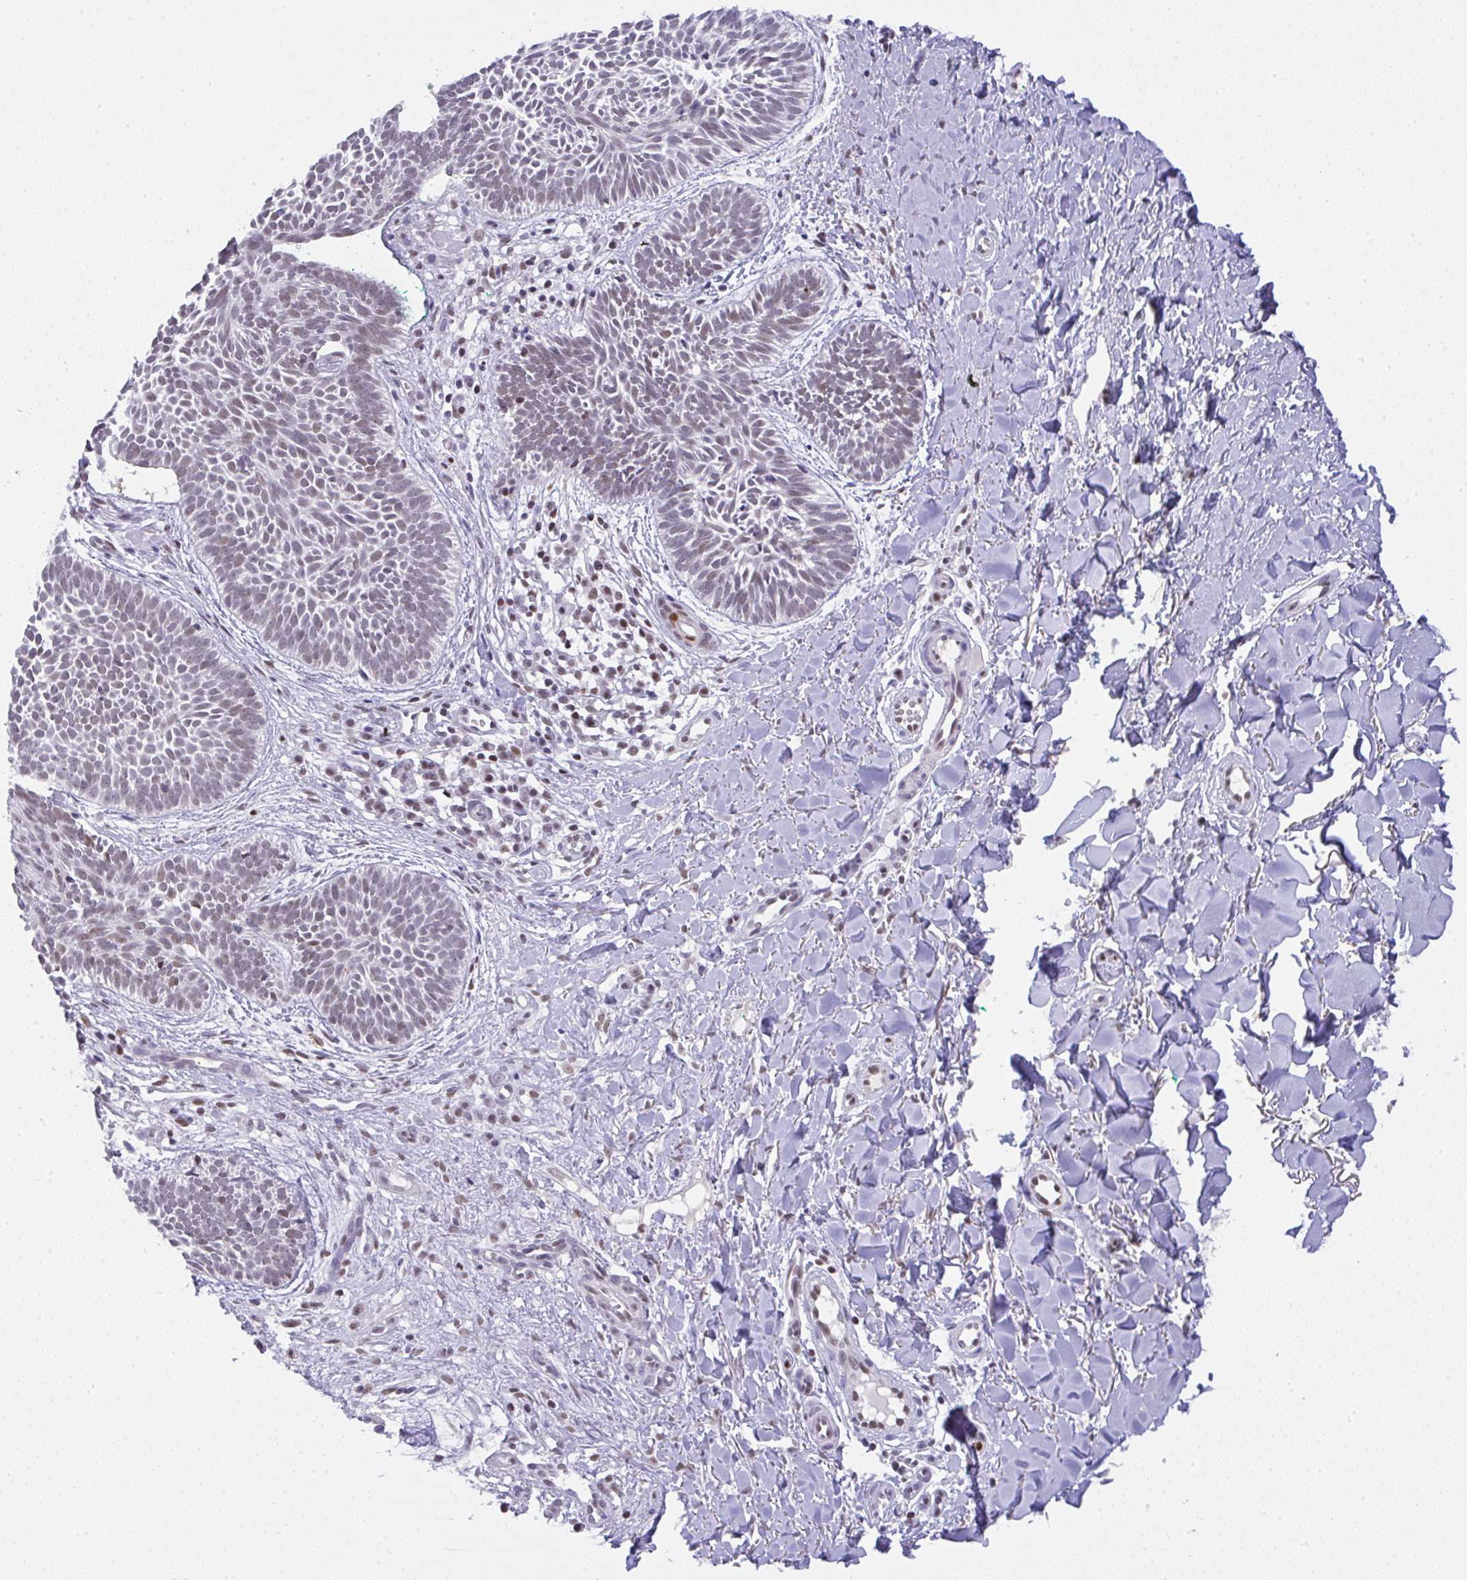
{"staining": {"intensity": "weak", "quantity": "<25%", "location": "nuclear"}, "tissue": "skin cancer", "cell_type": "Tumor cells", "image_type": "cancer", "snomed": [{"axis": "morphology", "description": "Basal cell carcinoma"}, {"axis": "topography", "description": "Skin"}], "caption": "DAB immunohistochemical staining of skin basal cell carcinoma demonstrates no significant expression in tumor cells.", "gene": "BBX", "patient": {"sex": "male", "age": 49}}